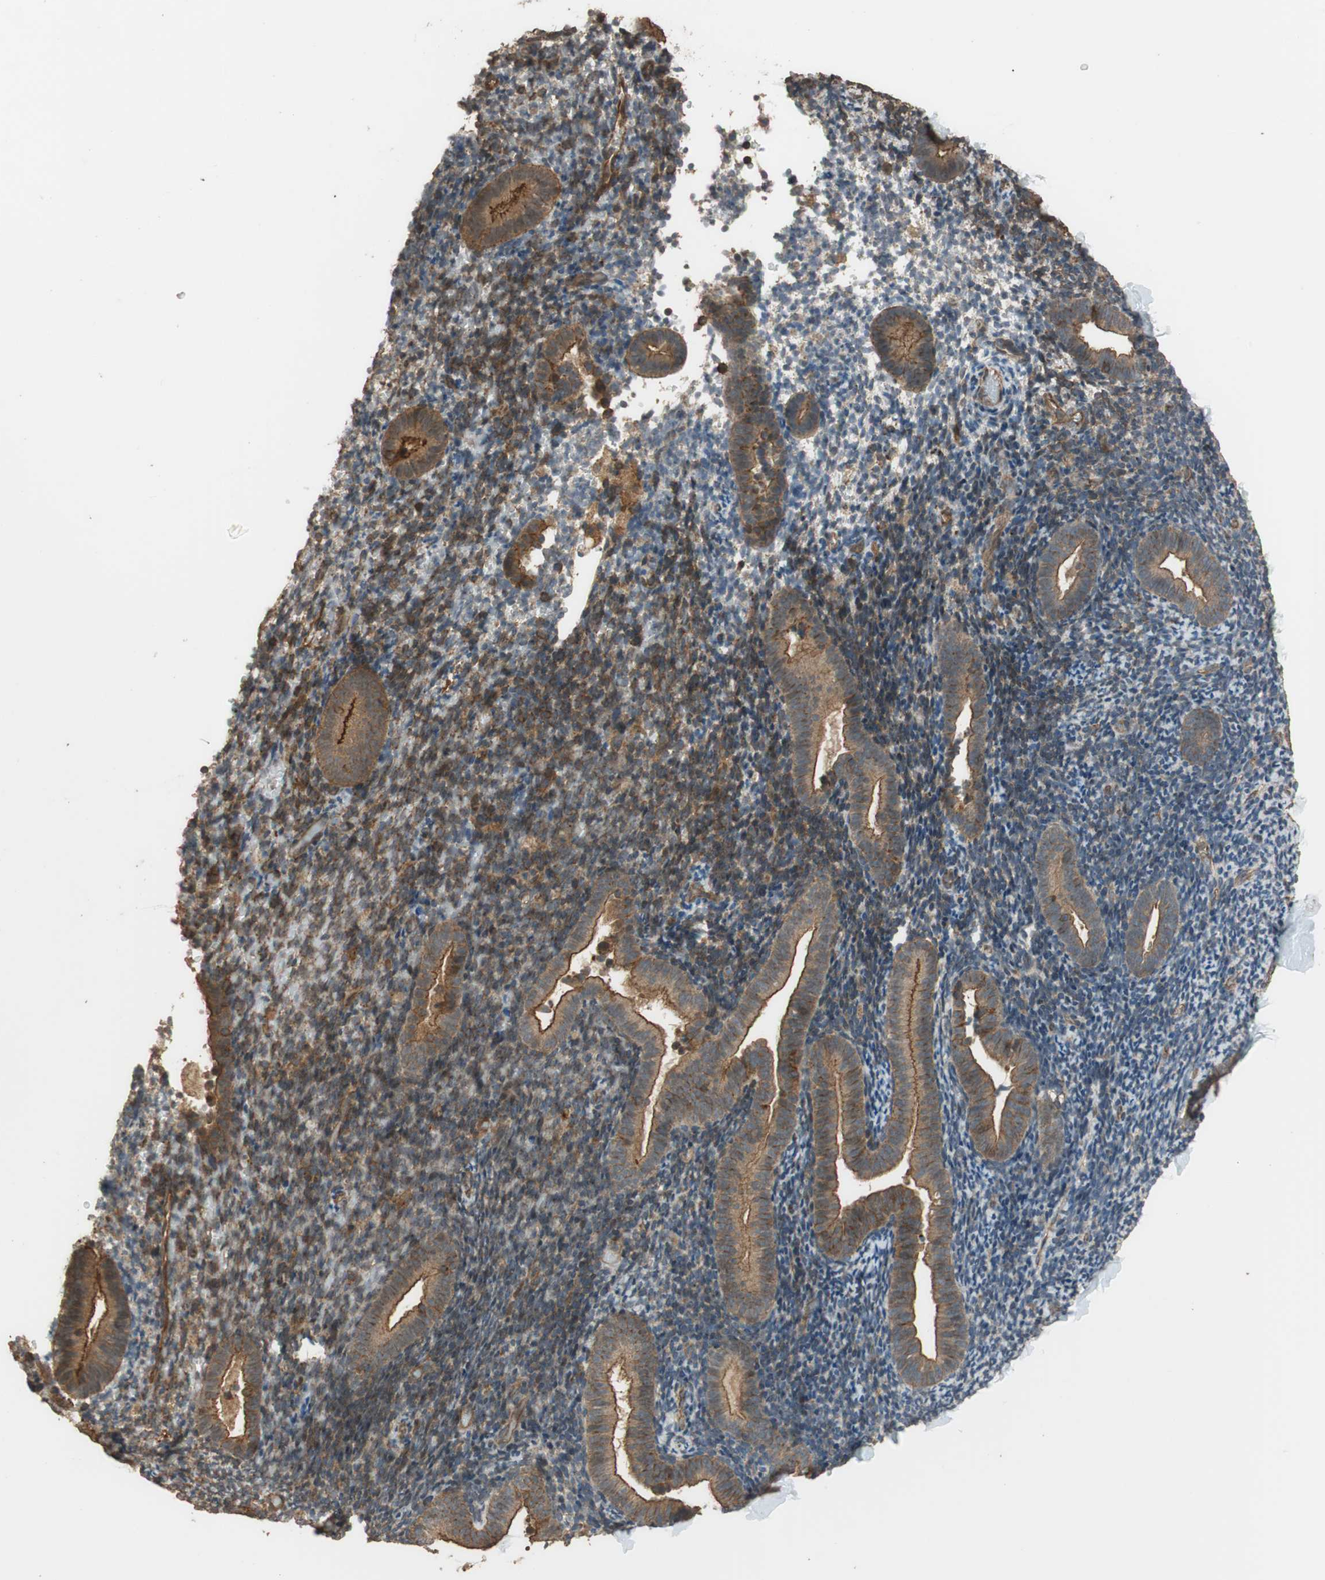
{"staining": {"intensity": "moderate", "quantity": "25%-75%", "location": "cytoplasmic/membranous"}, "tissue": "endometrium", "cell_type": "Cells in endometrial stroma", "image_type": "normal", "snomed": [{"axis": "morphology", "description": "Normal tissue, NOS"}, {"axis": "topography", "description": "Endometrium"}], "caption": "A high-resolution photomicrograph shows immunohistochemistry (IHC) staining of normal endometrium, which demonstrates moderate cytoplasmic/membranous staining in approximately 25%-75% of cells in endometrial stroma.", "gene": "MST1R", "patient": {"sex": "female", "age": 51}}